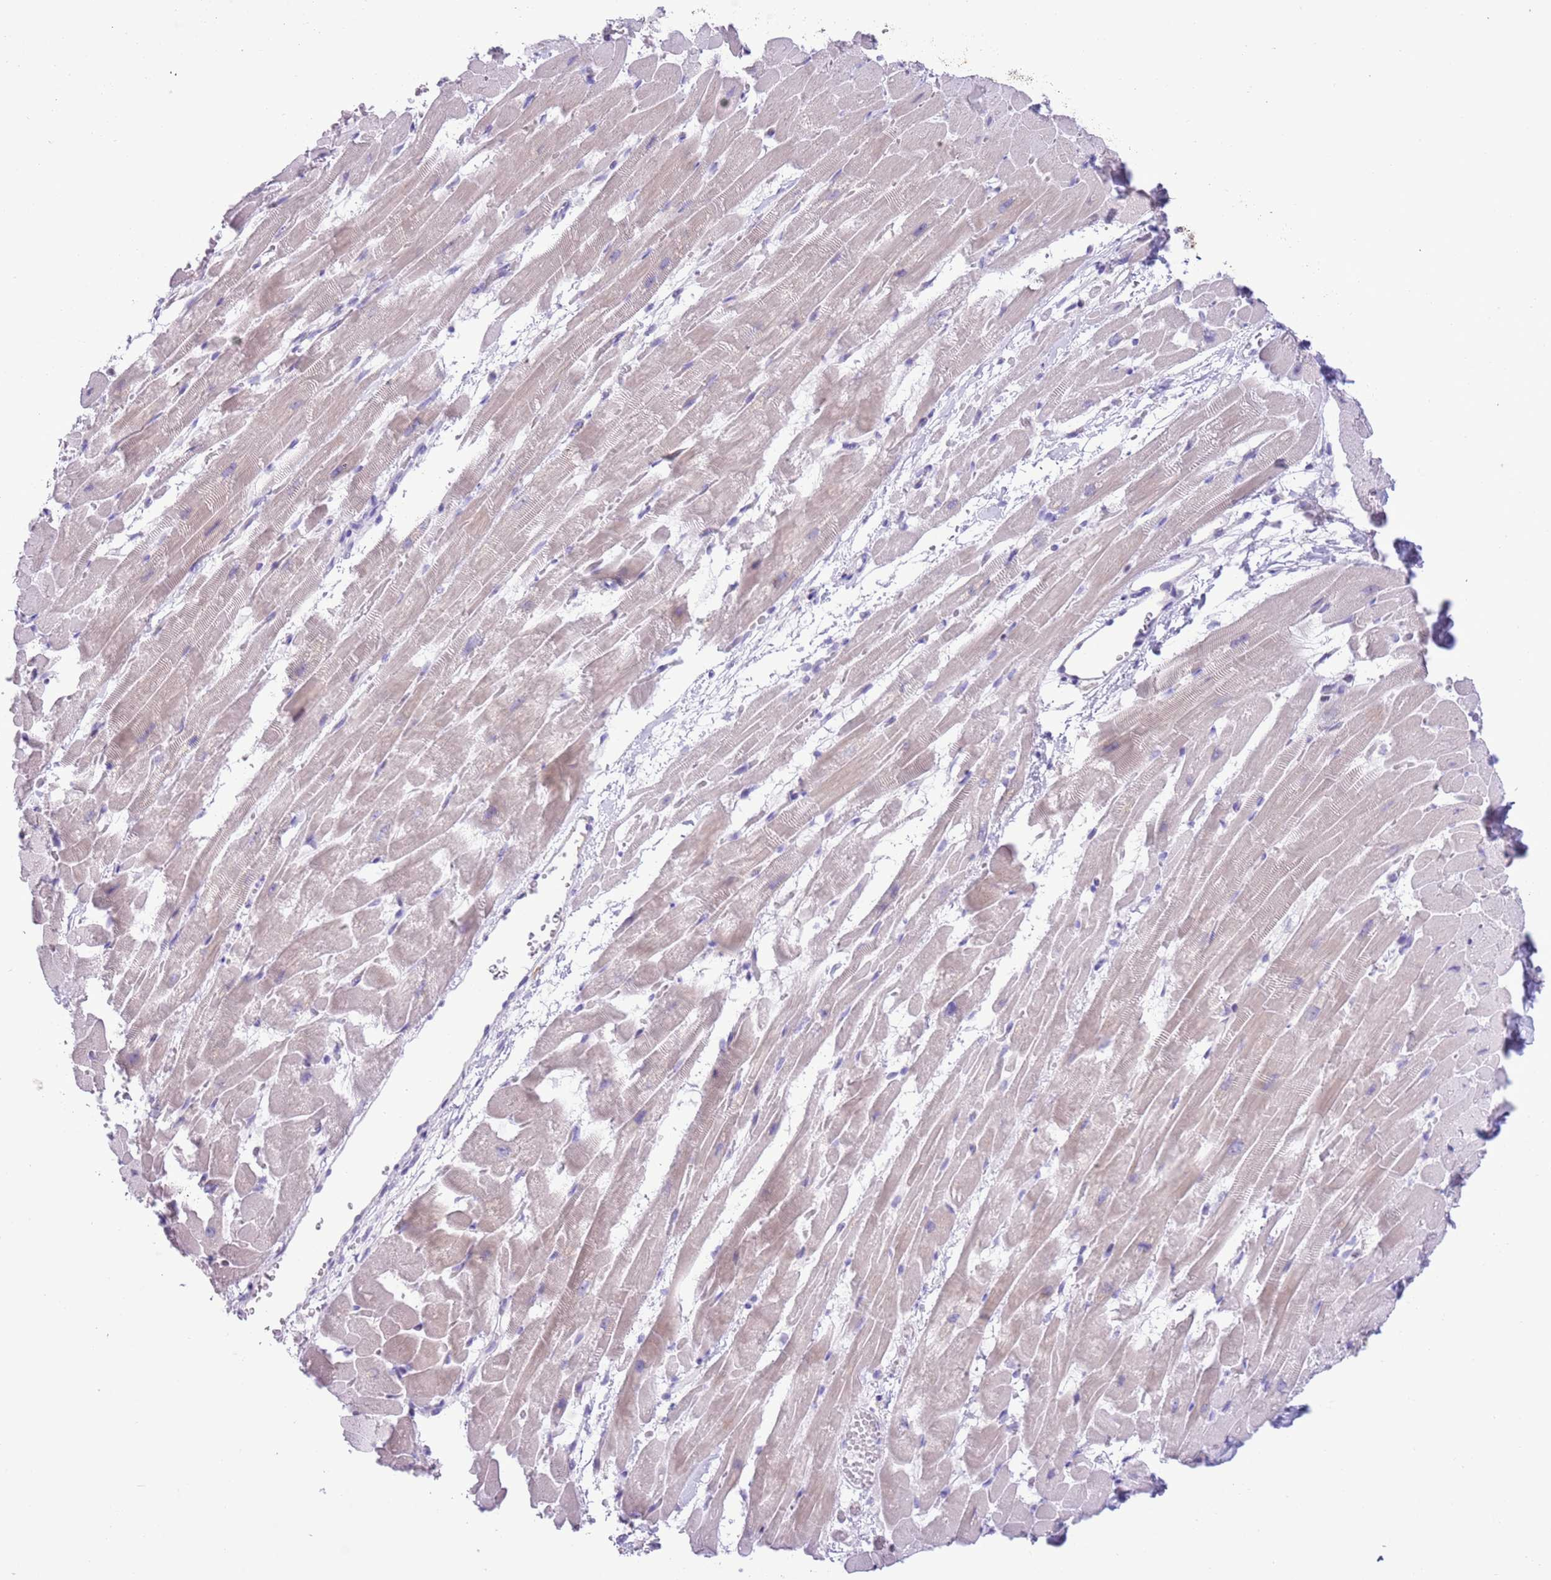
{"staining": {"intensity": "weak", "quantity": "<25%", "location": "cytoplasmic/membranous"}, "tissue": "heart muscle", "cell_type": "Cardiomyocytes", "image_type": "normal", "snomed": [{"axis": "morphology", "description": "Normal tissue, NOS"}, {"axis": "topography", "description": "Heart"}], "caption": "High power microscopy histopathology image of an IHC photomicrograph of unremarkable heart muscle, revealing no significant staining in cardiomyocytes.", "gene": "BCL11B", "patient": {"sex": "male", "age": 37}}